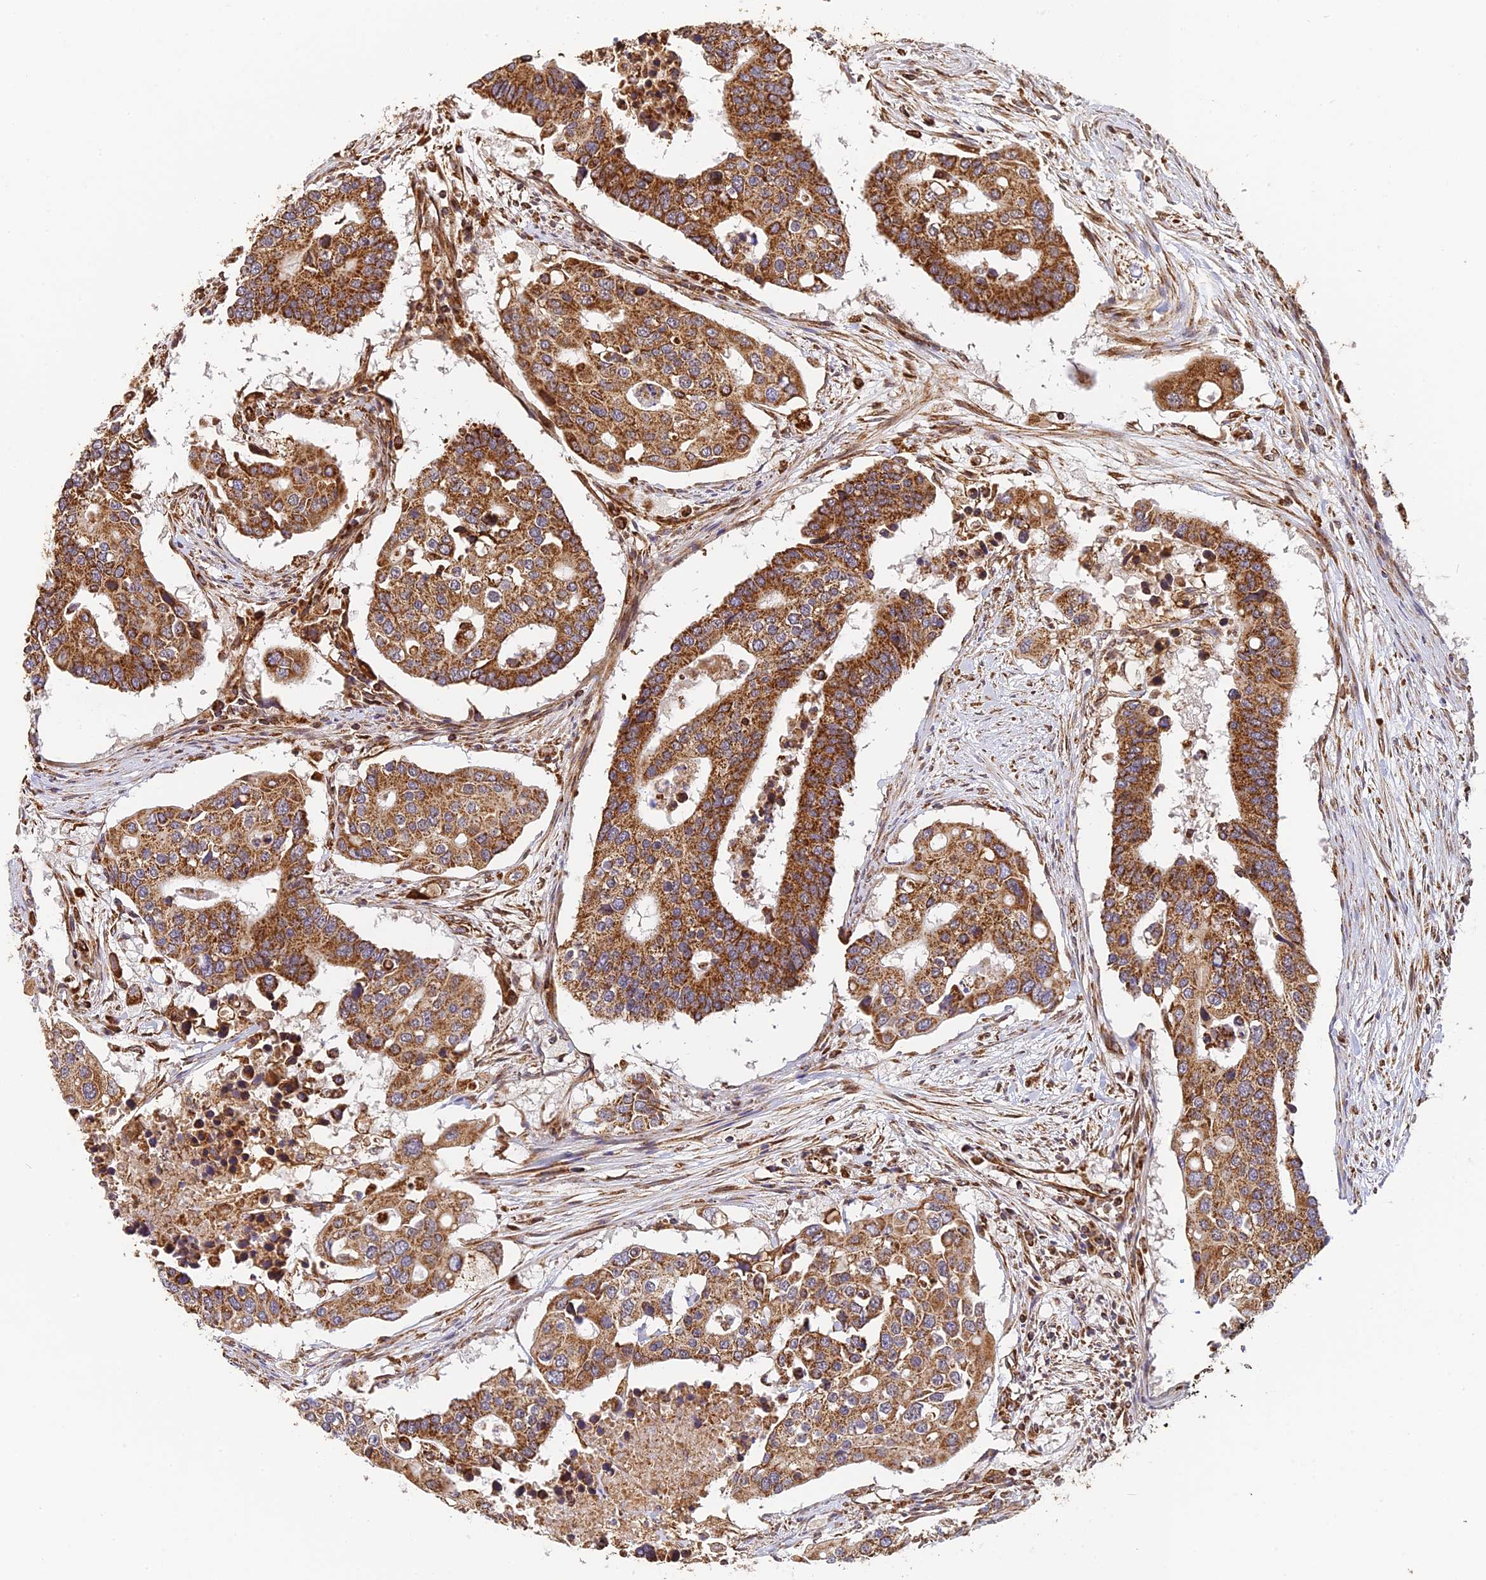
{"staining": {"intensity": "moderate", "quantity": ">75%", "location": "cytoplasmic/membranous"}, "tissue": "colorectal cancer", "cell_type": "Tumor cells", "image_type": "cancer", "snomed": [{"axis": "morphology", "description": "Adenocarcinoma, NOS"}, {"axis": "topography", "description": "Colon"}], "caption": "IHC of colorectal cancer (adenocarcinoma) displays medium levels of moderate cytoplasmic/membranous positivity in about >75% of tumor cells. (Stains: DAB (3,3'-diaminobenzidine) in brown, nuclei in blue, Microscopy: brightfield microscopy at high magnification).", "gene": "DSTYK", "patient": {"sex": "male", "age": 77}}